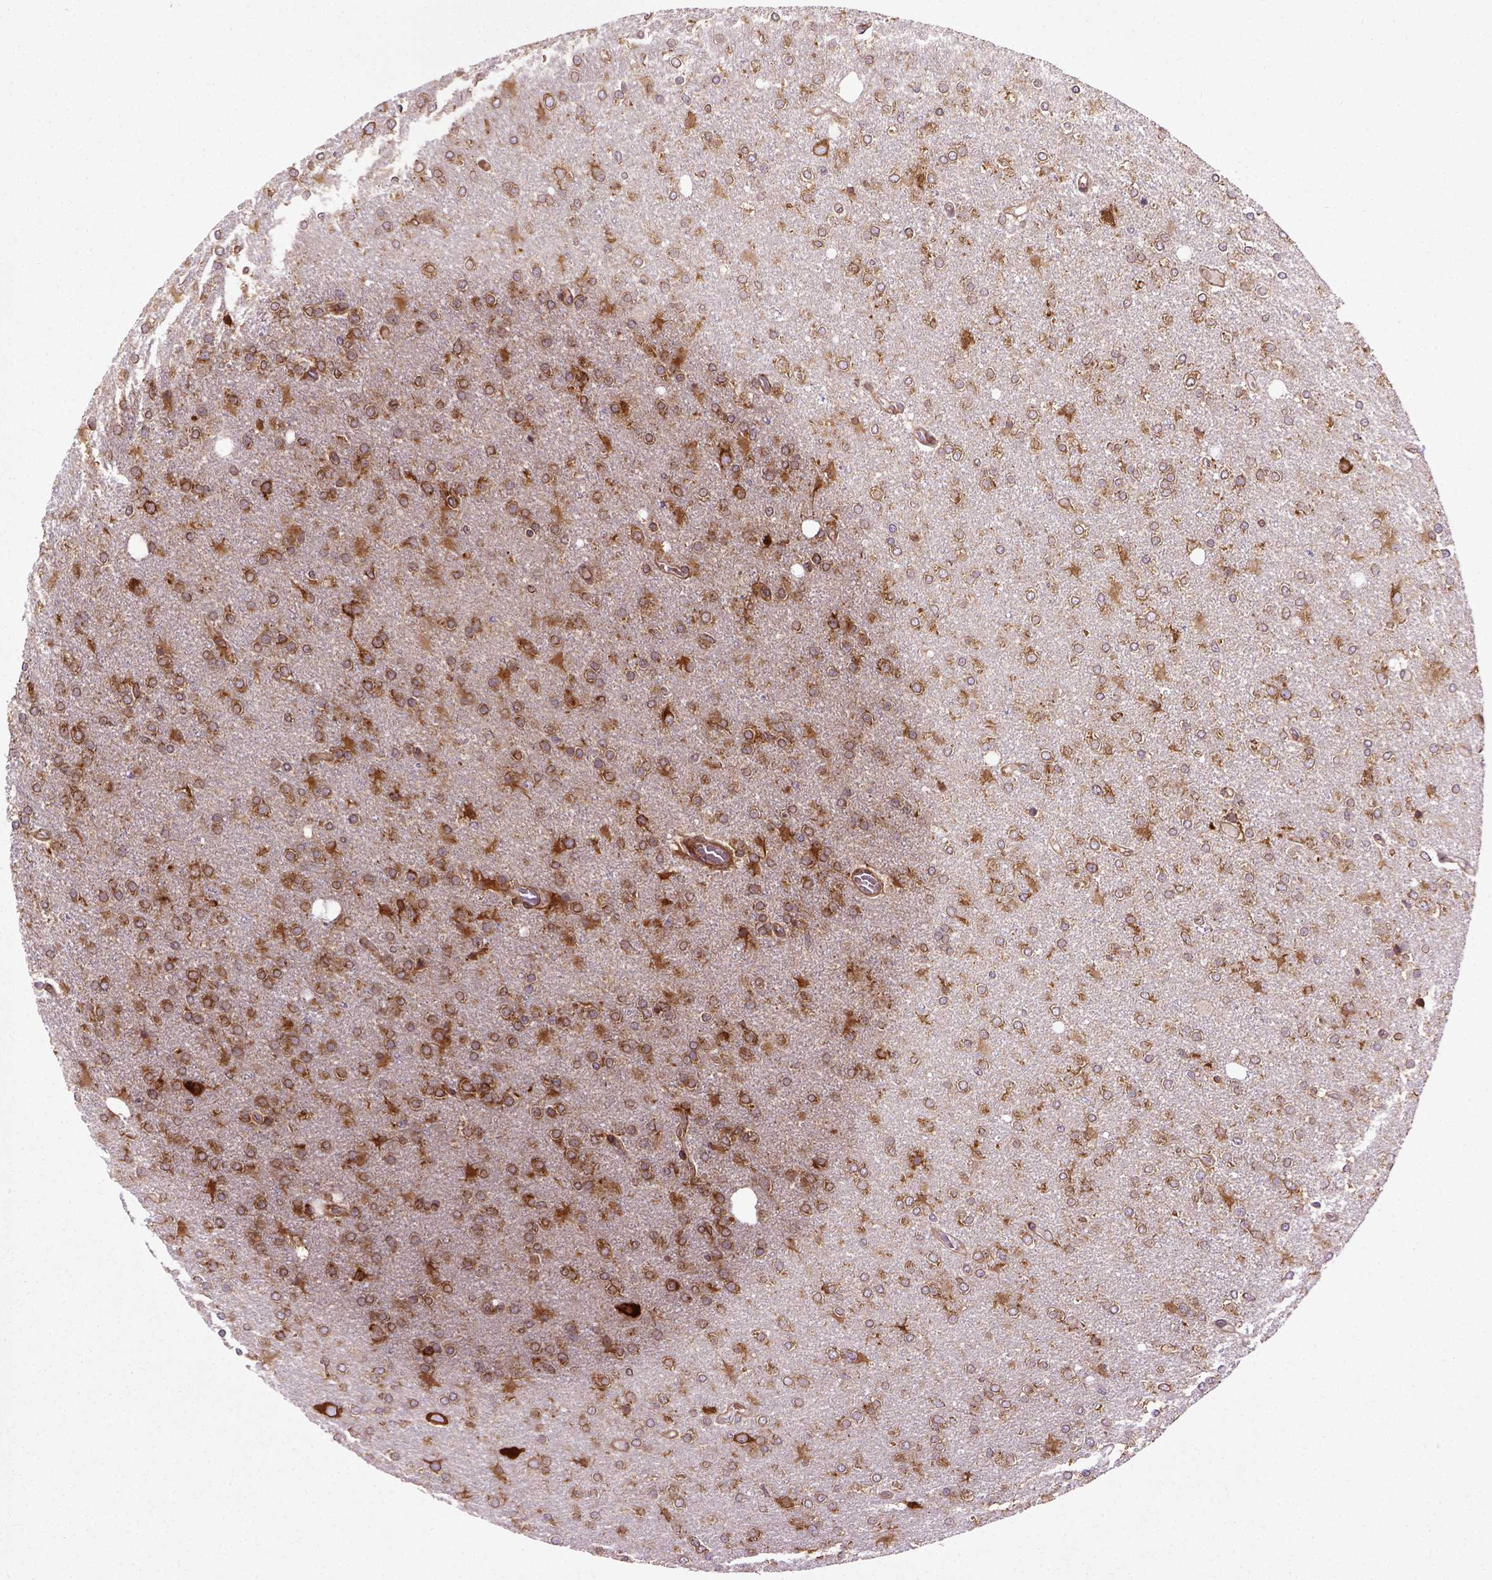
{"staining": {"intensity": "moderate", "quantity": ">75%", "location": "cytoplasmic/membranous"}, "tissue": "glioma", "cell_type": "Tumor cells", "image_type": "cancer", "snomed": [{"axis": "morphology", "description": "Glioma, malignant, High grade"}, {"axis": "topography", "description": "Cerebral cortex"}], "caption": "Immunohistochemical staining of malignant high-grade glioma demonstrates moderate cytoplasmic/membranous protein positivity in approximately >75% of tumor cells. Immunohistochemistry (ihc) stains the protein in brown and the nuclei are stained blue.", "gene": "CAPRIN1", "patient": {"sex": "male", "age": 70}}